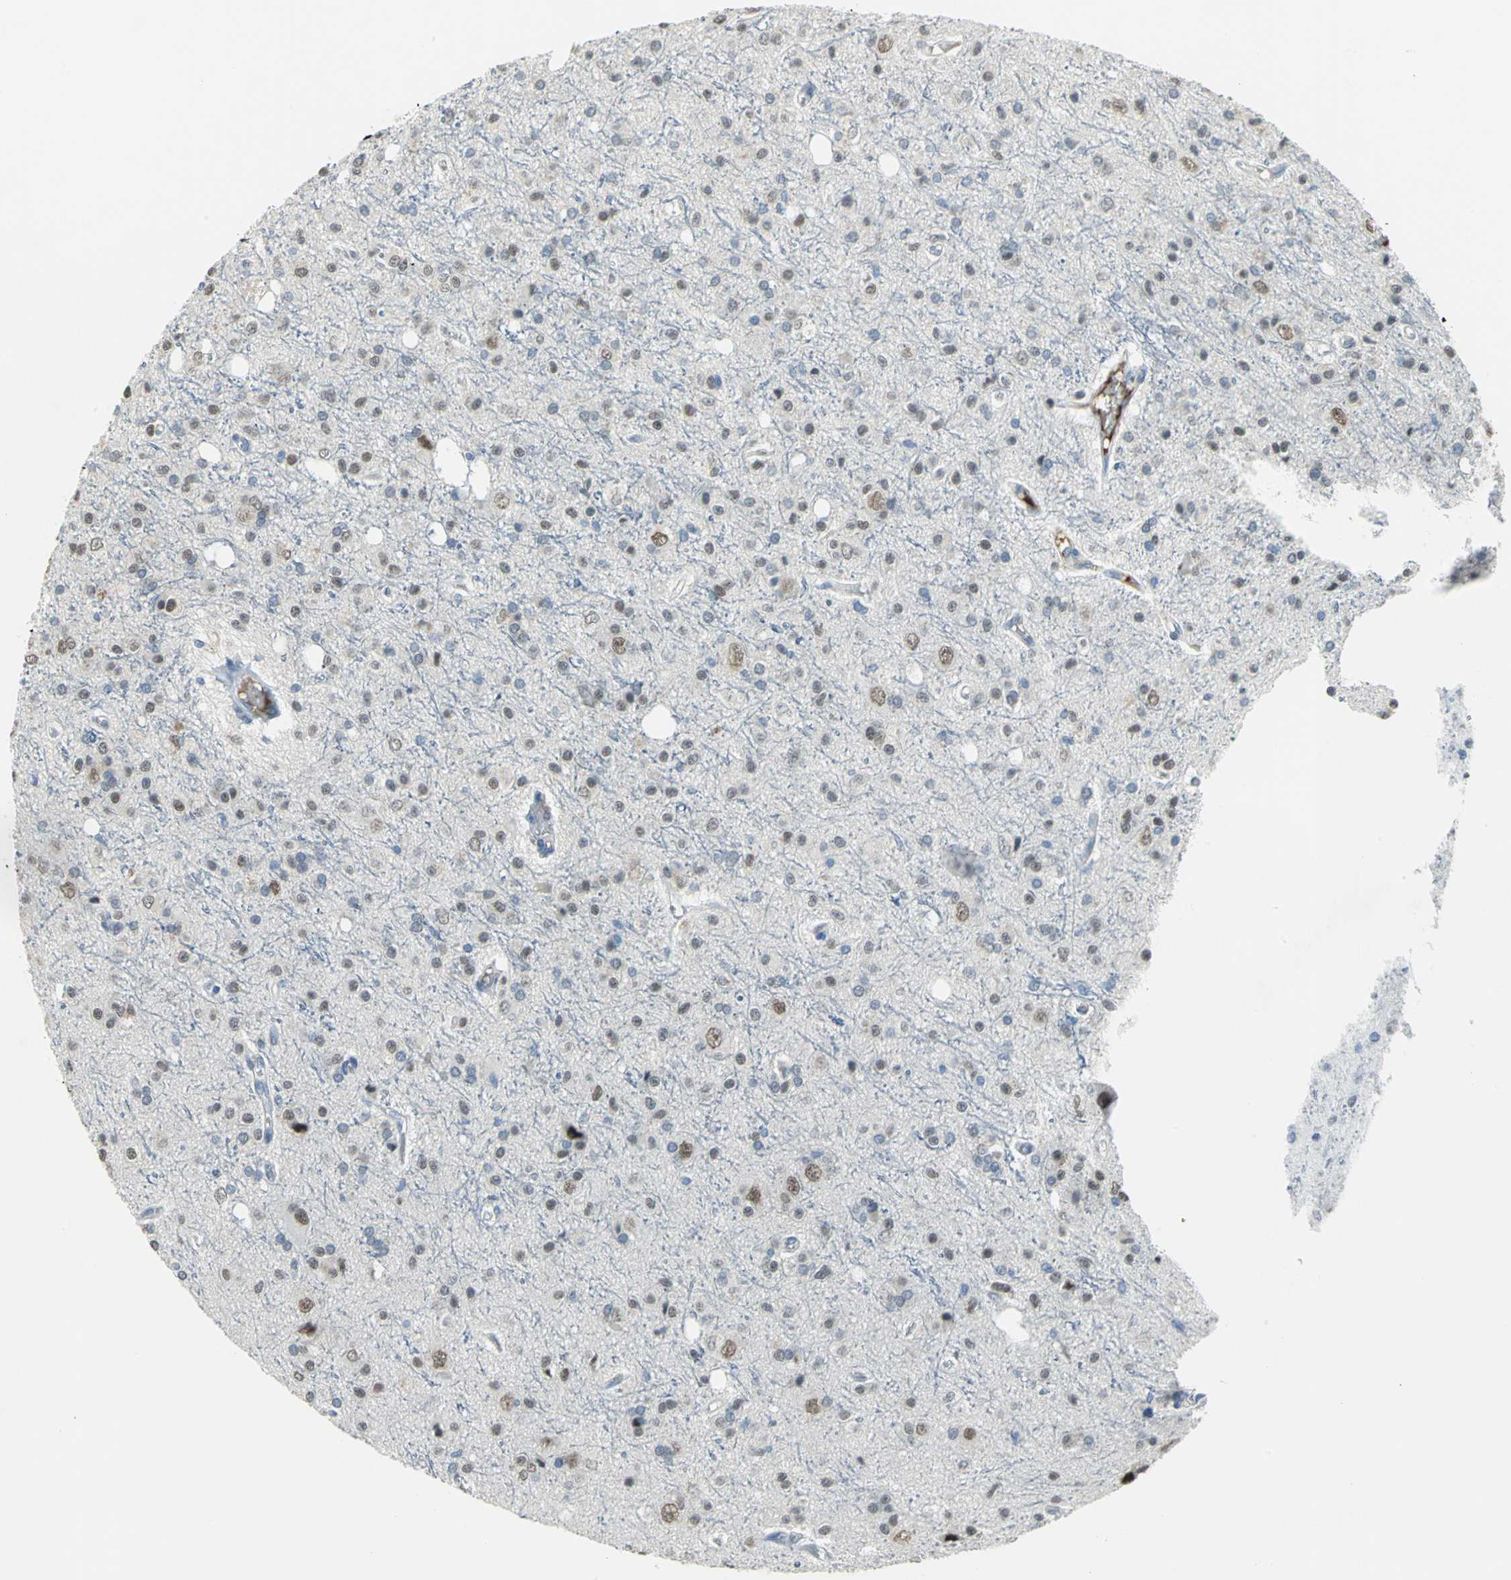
{"staining": {"intensity": "moderate", "quantity": "25%-75%", "location": "nuclear"}, "tissue": "glioma", "cell_type": "Tumor cells", "image_type": "cancer", "snomed": [{"axis": "morphology", "description": "Glioma, malignant, High grade"}, {"axis": "topography", "description": "Brain"}], "caption": "A brown stain highlights moderate nuclear positivity of a protein in malignant glioma (high-grade) tumor cells.", "gene": "ZIC1", "patient": {"sex": "male", "age": 47}}